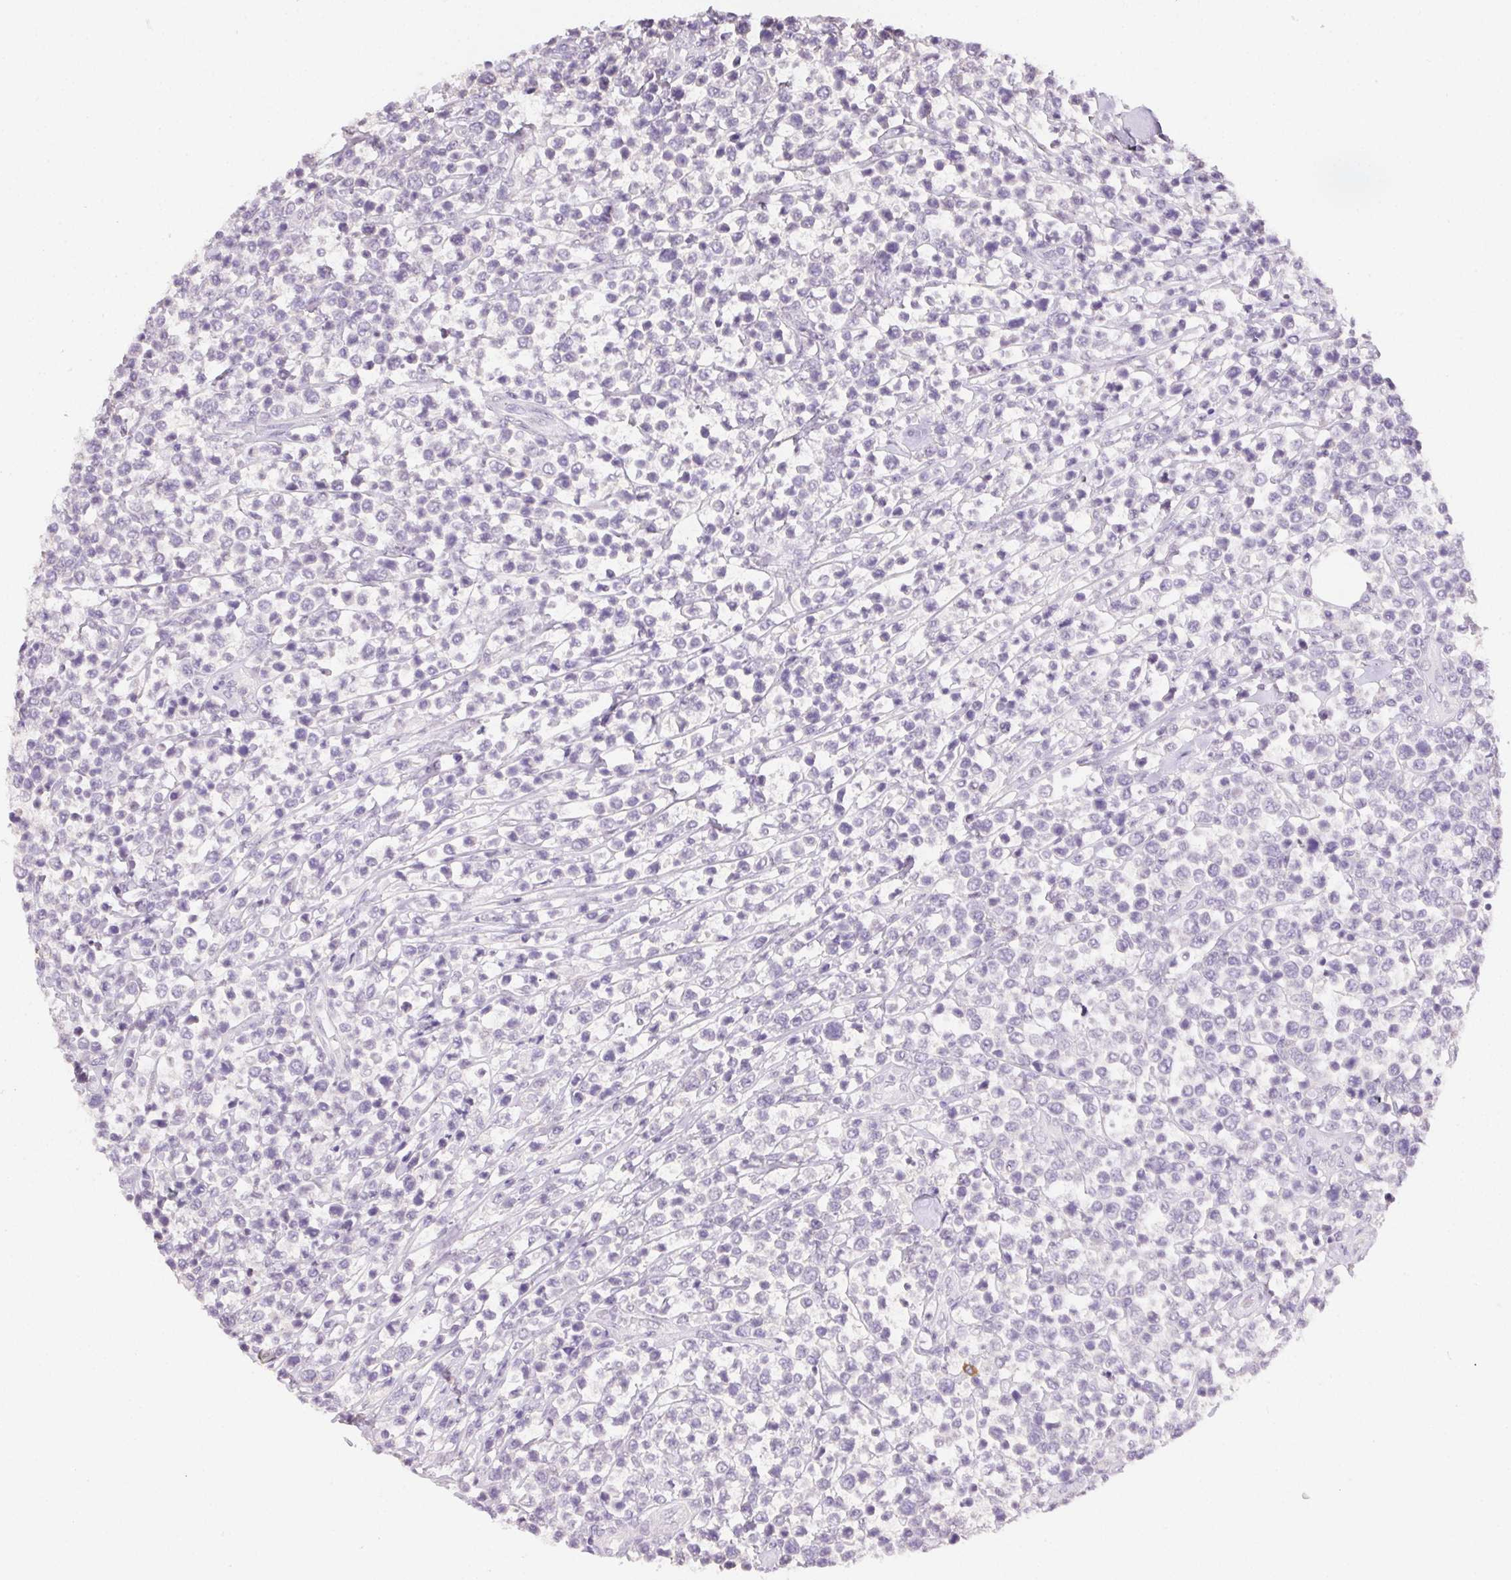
{"staining": {"intensity": "negative", "quantity": "none", "location": "none"}, "tissue": "lymphoma", "cell_type": "Tumor cells", "image_type": "cancer", "snomed": [{"axis": "morphology", "description": "Malignant lymphoma, non-Hodgkin's type, High grade"}, {"axis": "topography", "description": "Soft tissue"}], "caption": "Immunohistochemistry image of neoplastic tissue: human malignant lymphoma, non-Hodgkin's type (high-grade) stained with DAB (3,3'-diaminobenzidine) demonstrates no significant protein expression in tumor cells.", "gene": "ZBBX", "patient": {"sex": "female", "age": 56}}